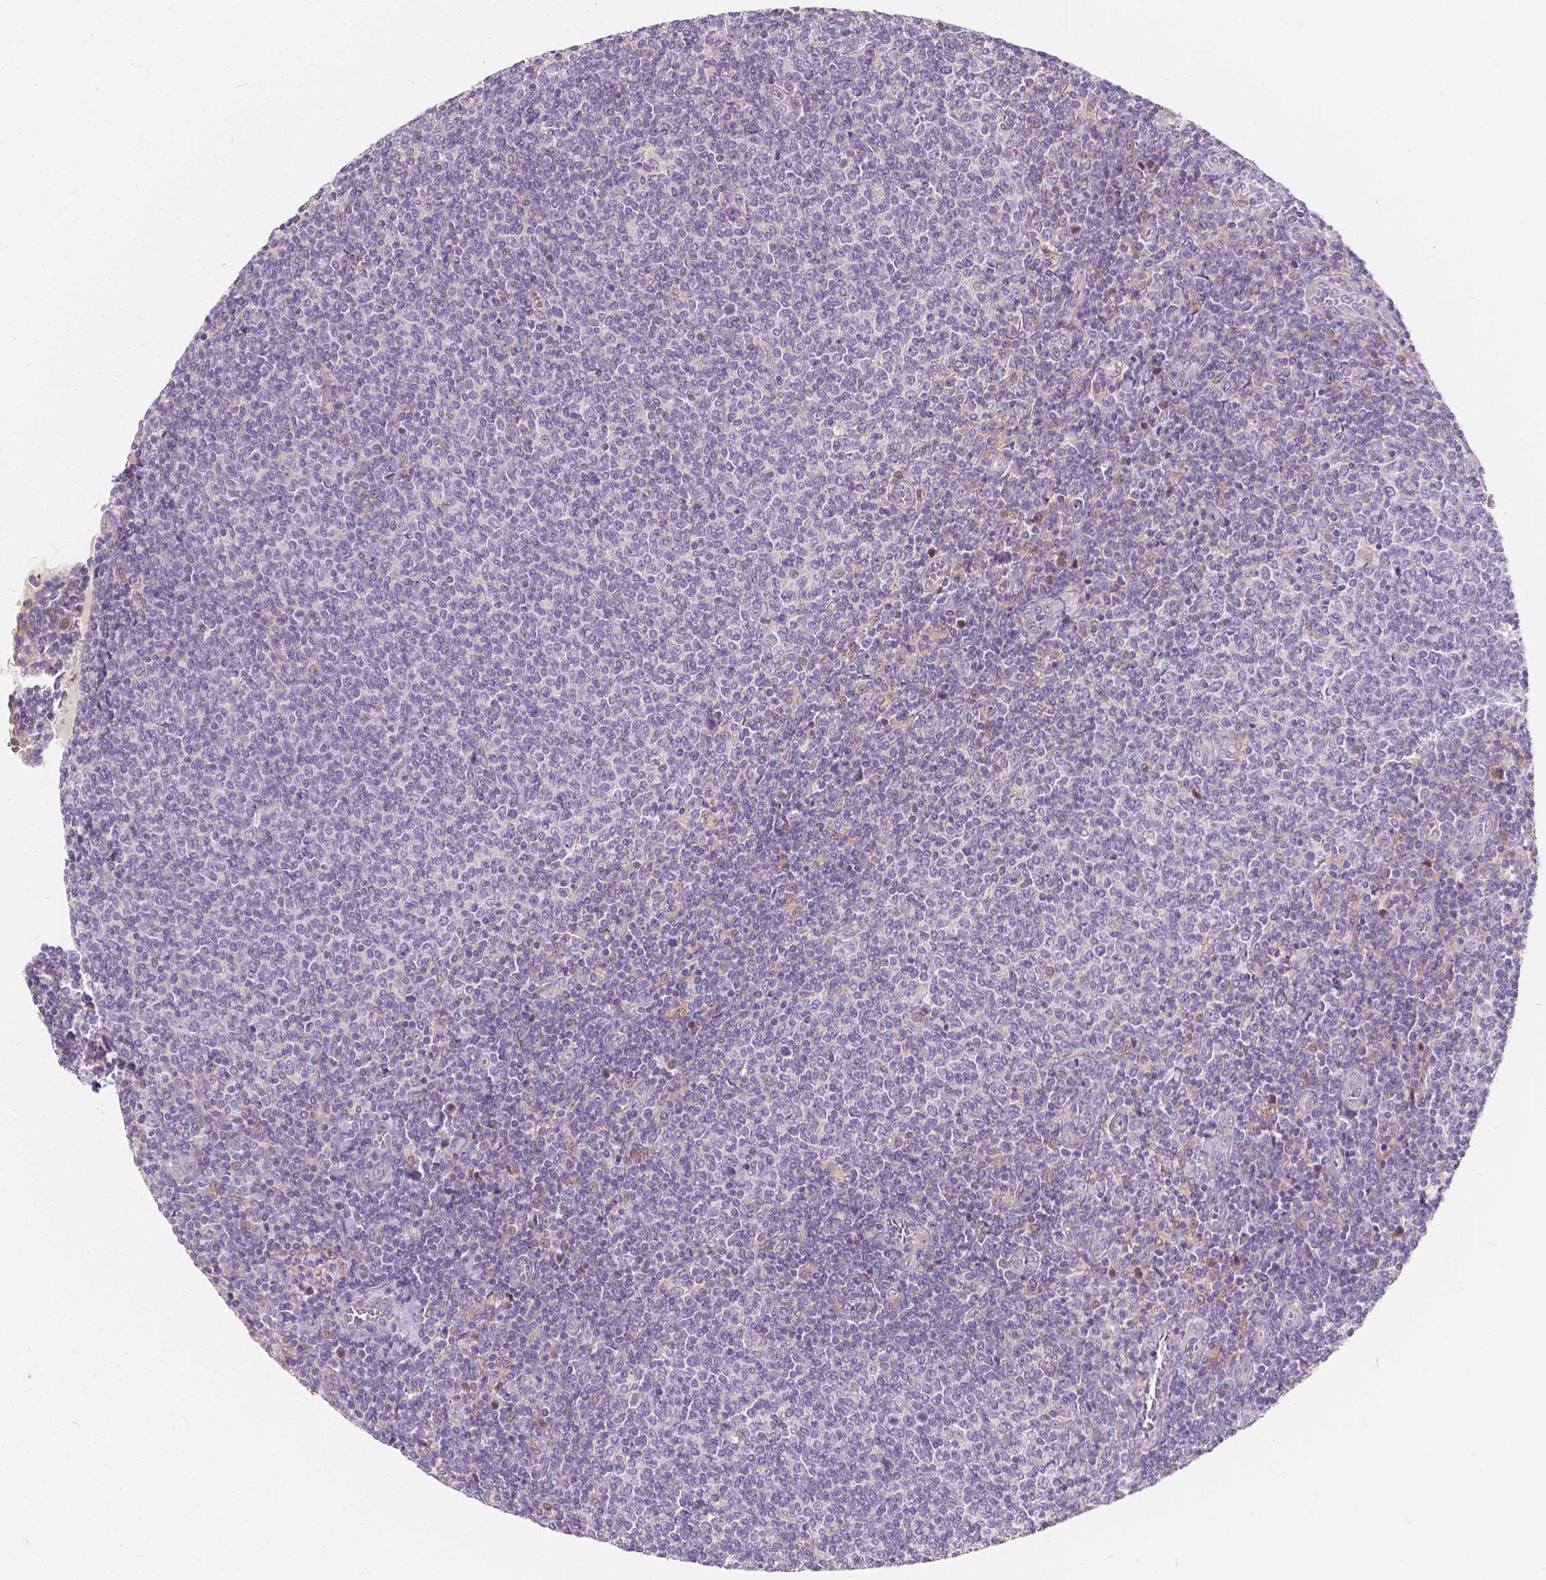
{"staining": {"intensity": "negative", "quantity": "none", "location": "none"}, "tissue": "lymphoma", "cell_type": "Tumor cells", "image_type": "cancer", "snomed": [{"axis": "morphology", "description": "Malignant lymphoma, non-Hodgkin's type, Low grade"}, {"axis": "topography", "description": "Lymph node"}], "caption": "Low-grade malignant lymphoma, non-Hodgkin's type was stained to show a protein in brown. There is no significant expression in tumor cells.", "gene": "KIAA0513", "patient": {"sex": "male", "age": 52}}